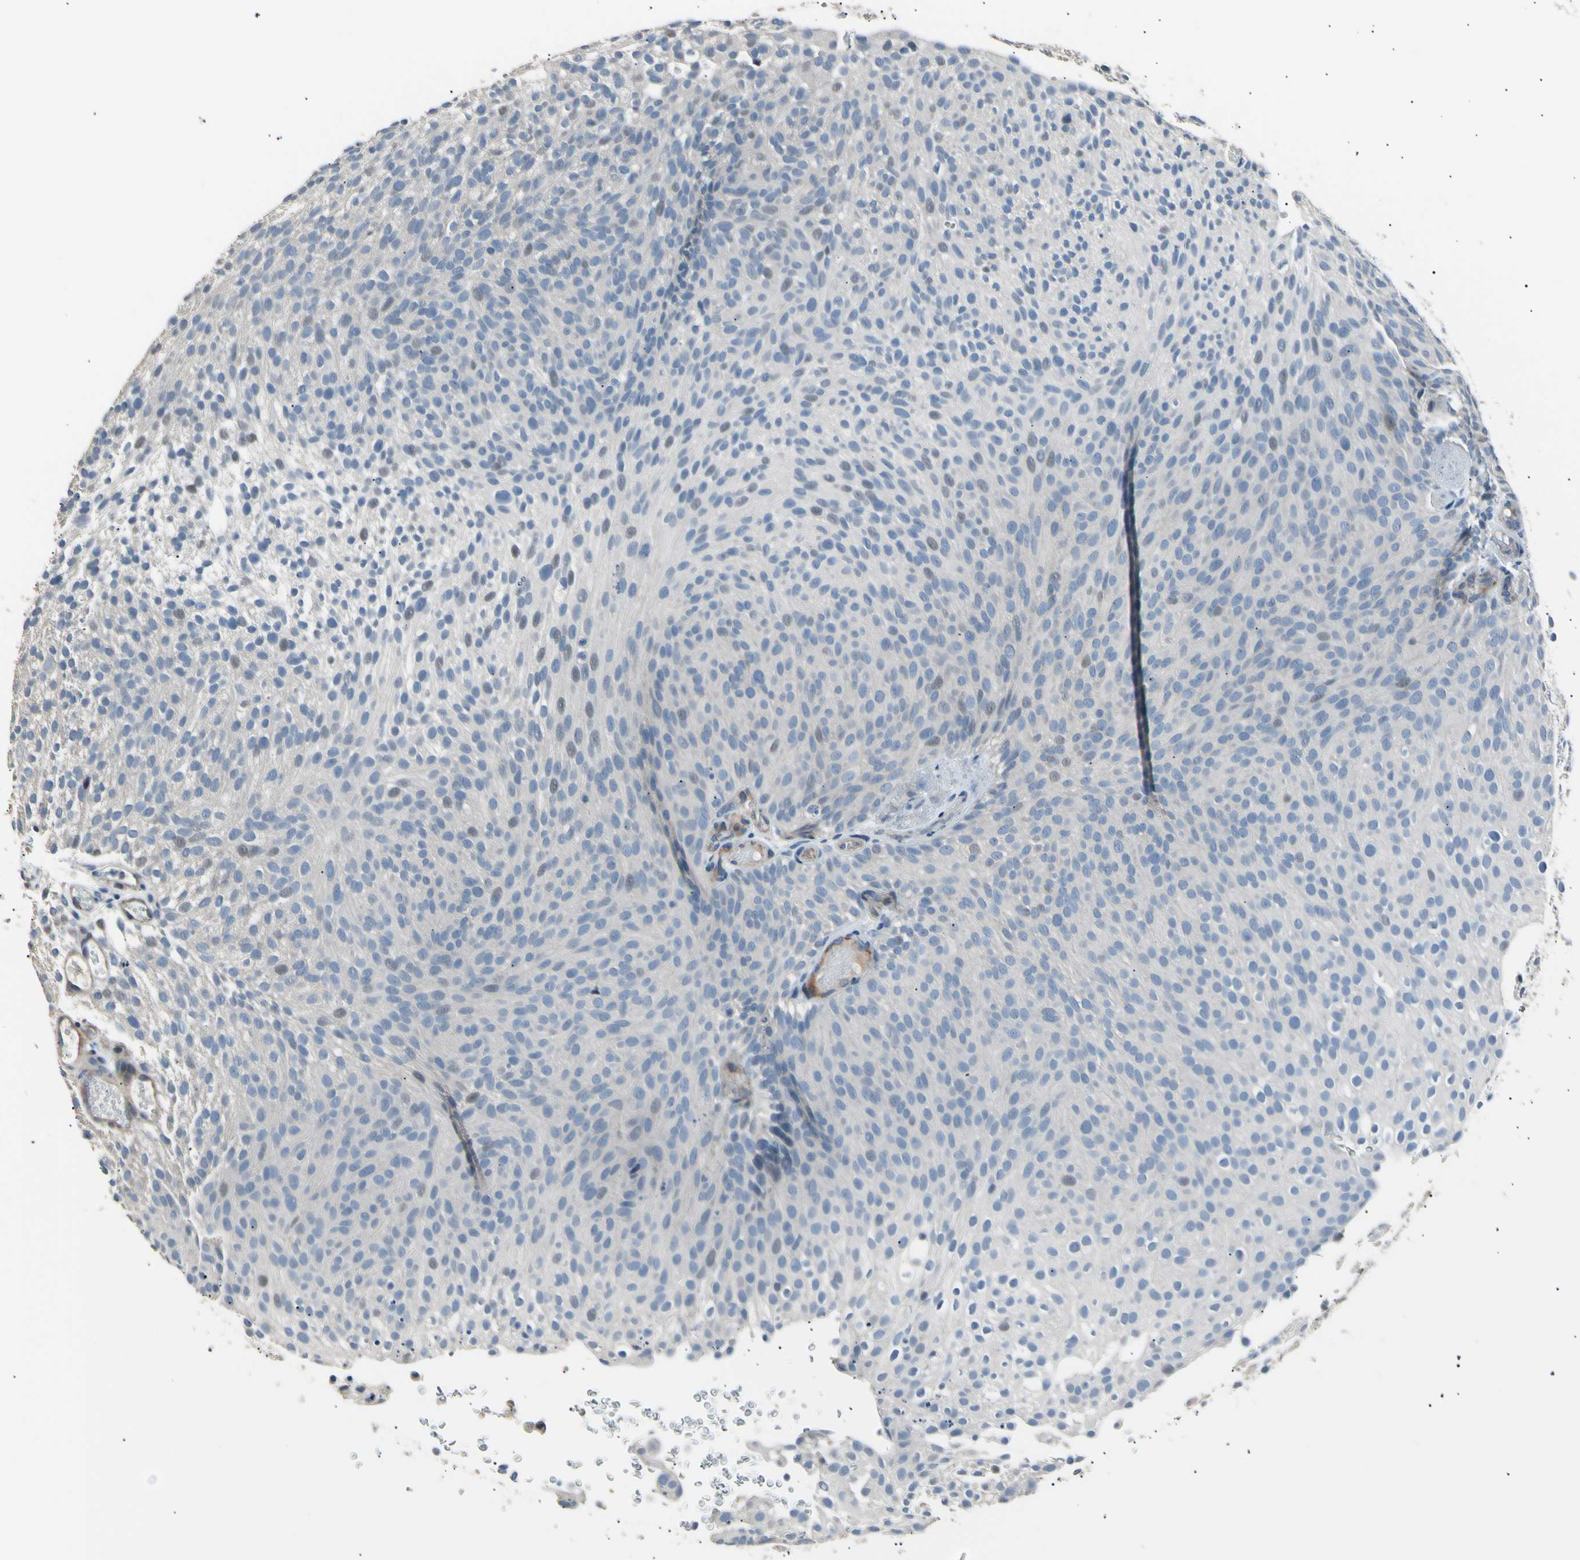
{"staining": {"intensity": "weak", "quantity": "<25%", "location": "nuclear"}, "tissue": "urothelial cancer", "cell_type": "Tumor cells", "image_type": "cancer", "snomed": [{"axis": "morphology", "description": "Urothelial carcinoma, Low grade"}, {"axis": "topography", "description": "Urinary bladder"}], "caption": "Immunohistochemistry histopathology image of neoplastic tissue: human low-grade urothelial carcinoma stained with DAB shows no significant protein positivity in tumor cells. Nuclei are stained in blue.", "gene": "LDLR", "patient": {"sex": "male", "age": 78}}